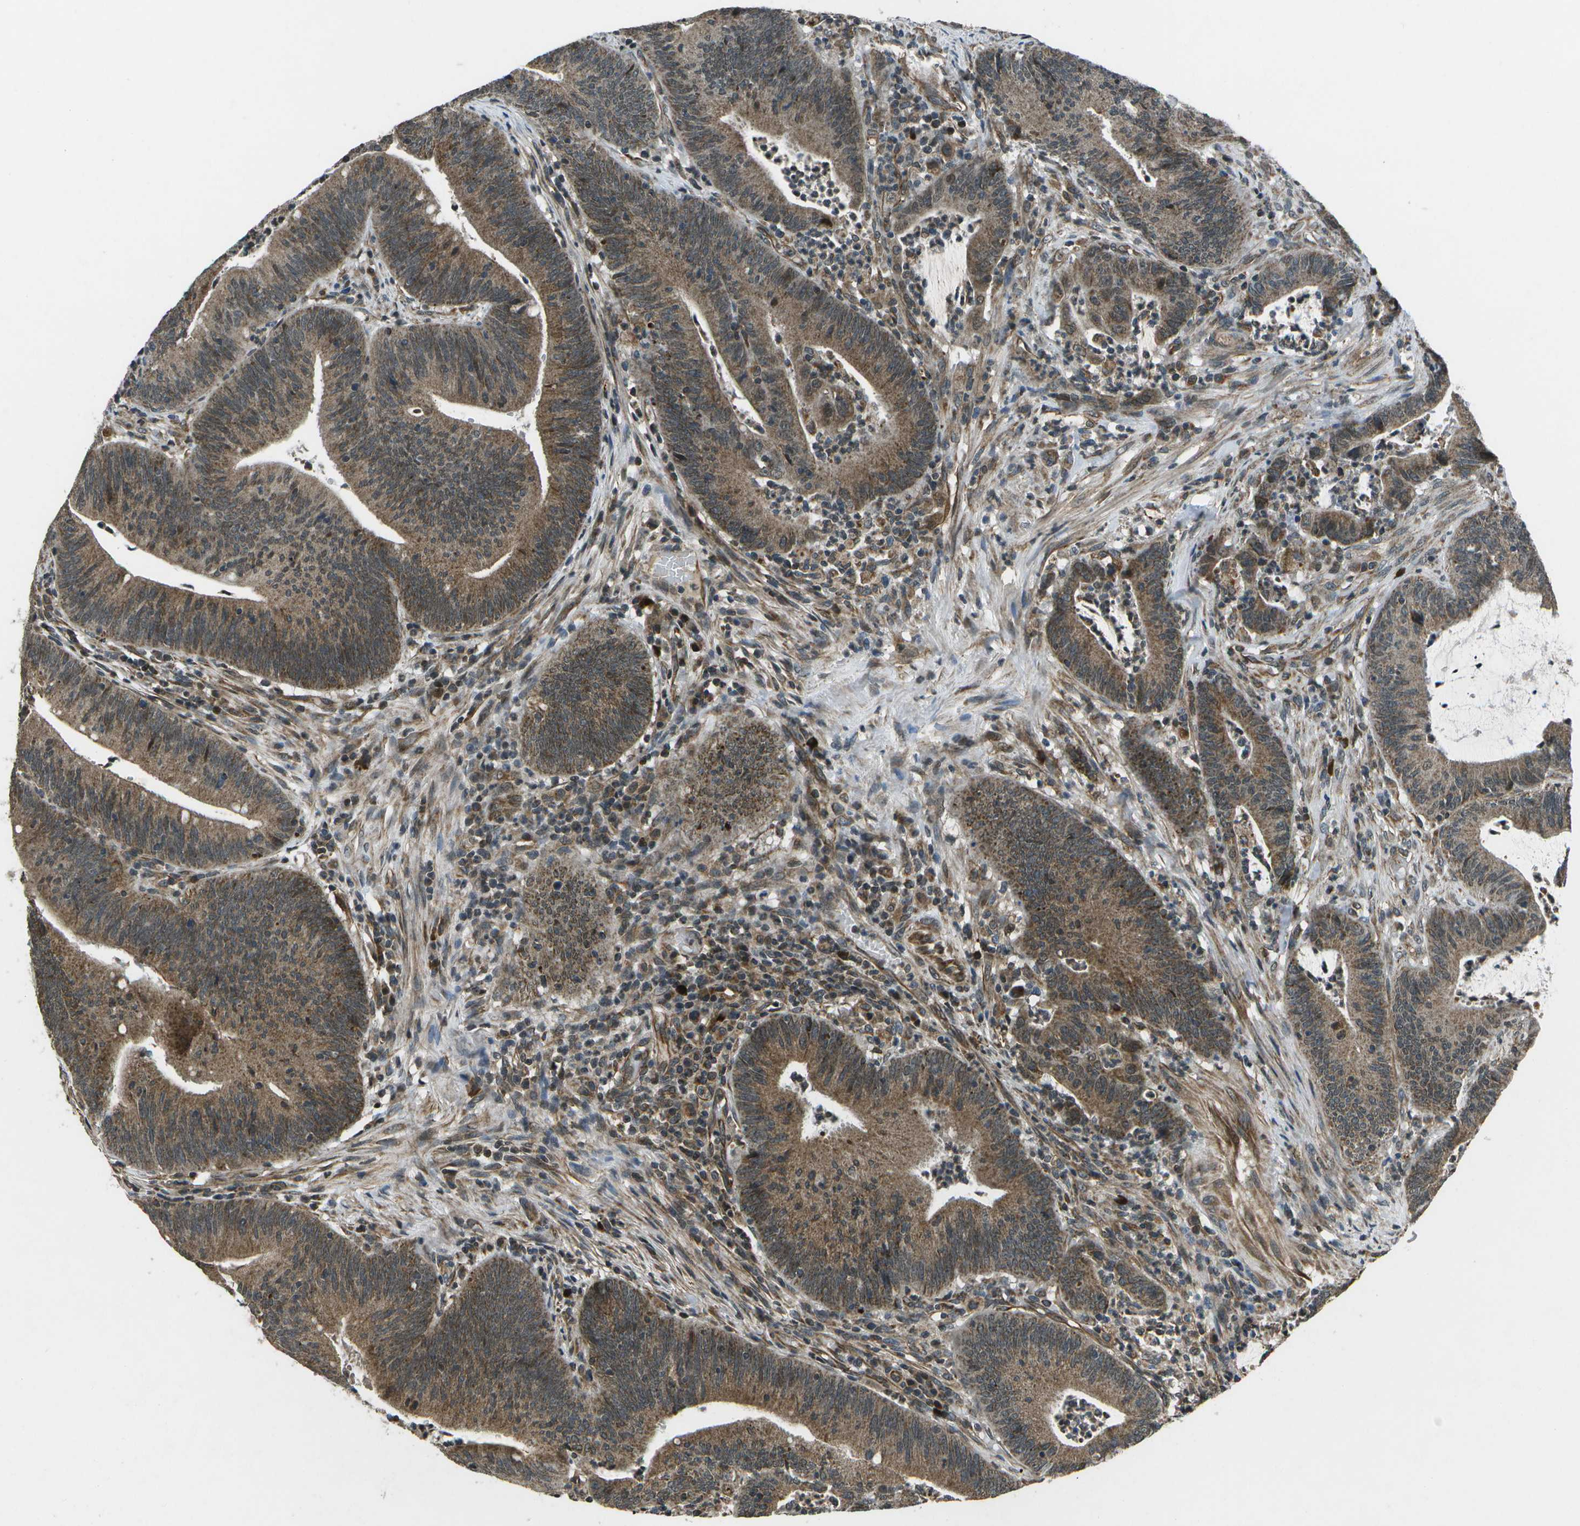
{"staining": {"intensity": "moderate", "quantity": ">75%", "location": "cytoplasmic/membranous"}, "tissue": "colorectal cancer", "cell_type": "Tumor cells", "image_type": "cancer", "snomed": [{"axis": "morphology", "description": "Normal tissue, NOS"}, {"axis": "morphology", "description": "Adenocarcinoma, NOS"}, {"axis": "topography", "description": "Rectum"}], "caption": "Brown immunohistochemical staining in human adenocarcinoma (colorectal) reveals moderate cytoplasmic/membranous expression in about >75% of tumor cells.", "gene": "EIF2AK1", "patient": {"sex": "female", "age": 66}}